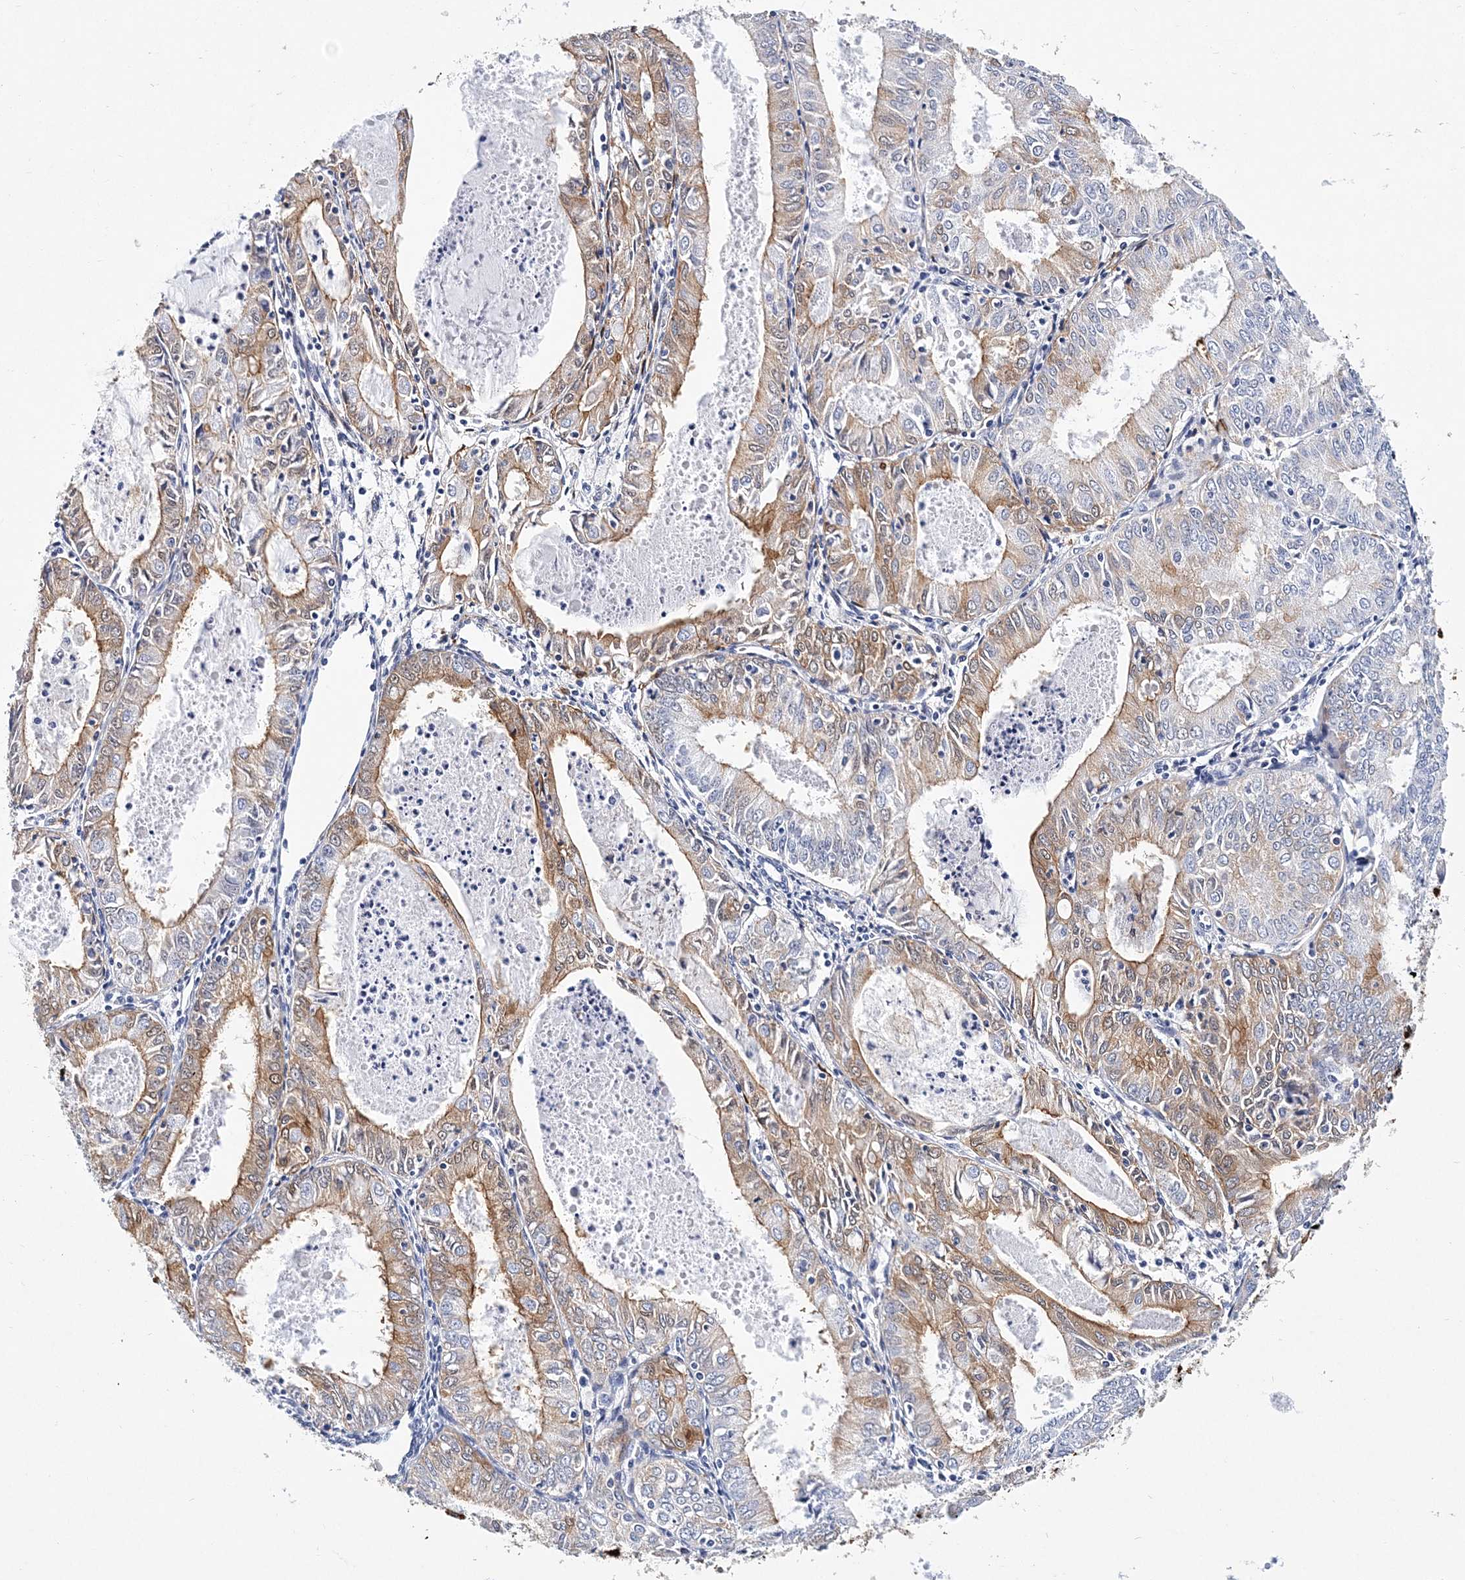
{"staining": {"intensity": "moderate", "quantity": "25%-75%", "location": "cytoplasmic/membranous"}, "tissue": "endometrial cancer", "cell_type": "Tumor cells", "image_type": "cancer", "snomed": [{"axis": "morphology", "description": "Adenocarcinoma, NOS"}, {"axis": "topography", "description": "Endometrium"}], "caption": "The photomicrograph reveals immunohistochemical staining of adenocarcinoma (endometrial). There is moderate cytoplasmic/membranous positivity is seen in approximately 25%-75% of tumor cells. (IHC, brightfield microscopy, high magnification).", "gene": "ITGA2B", "patient": {"sex": "female", "age": 57}}